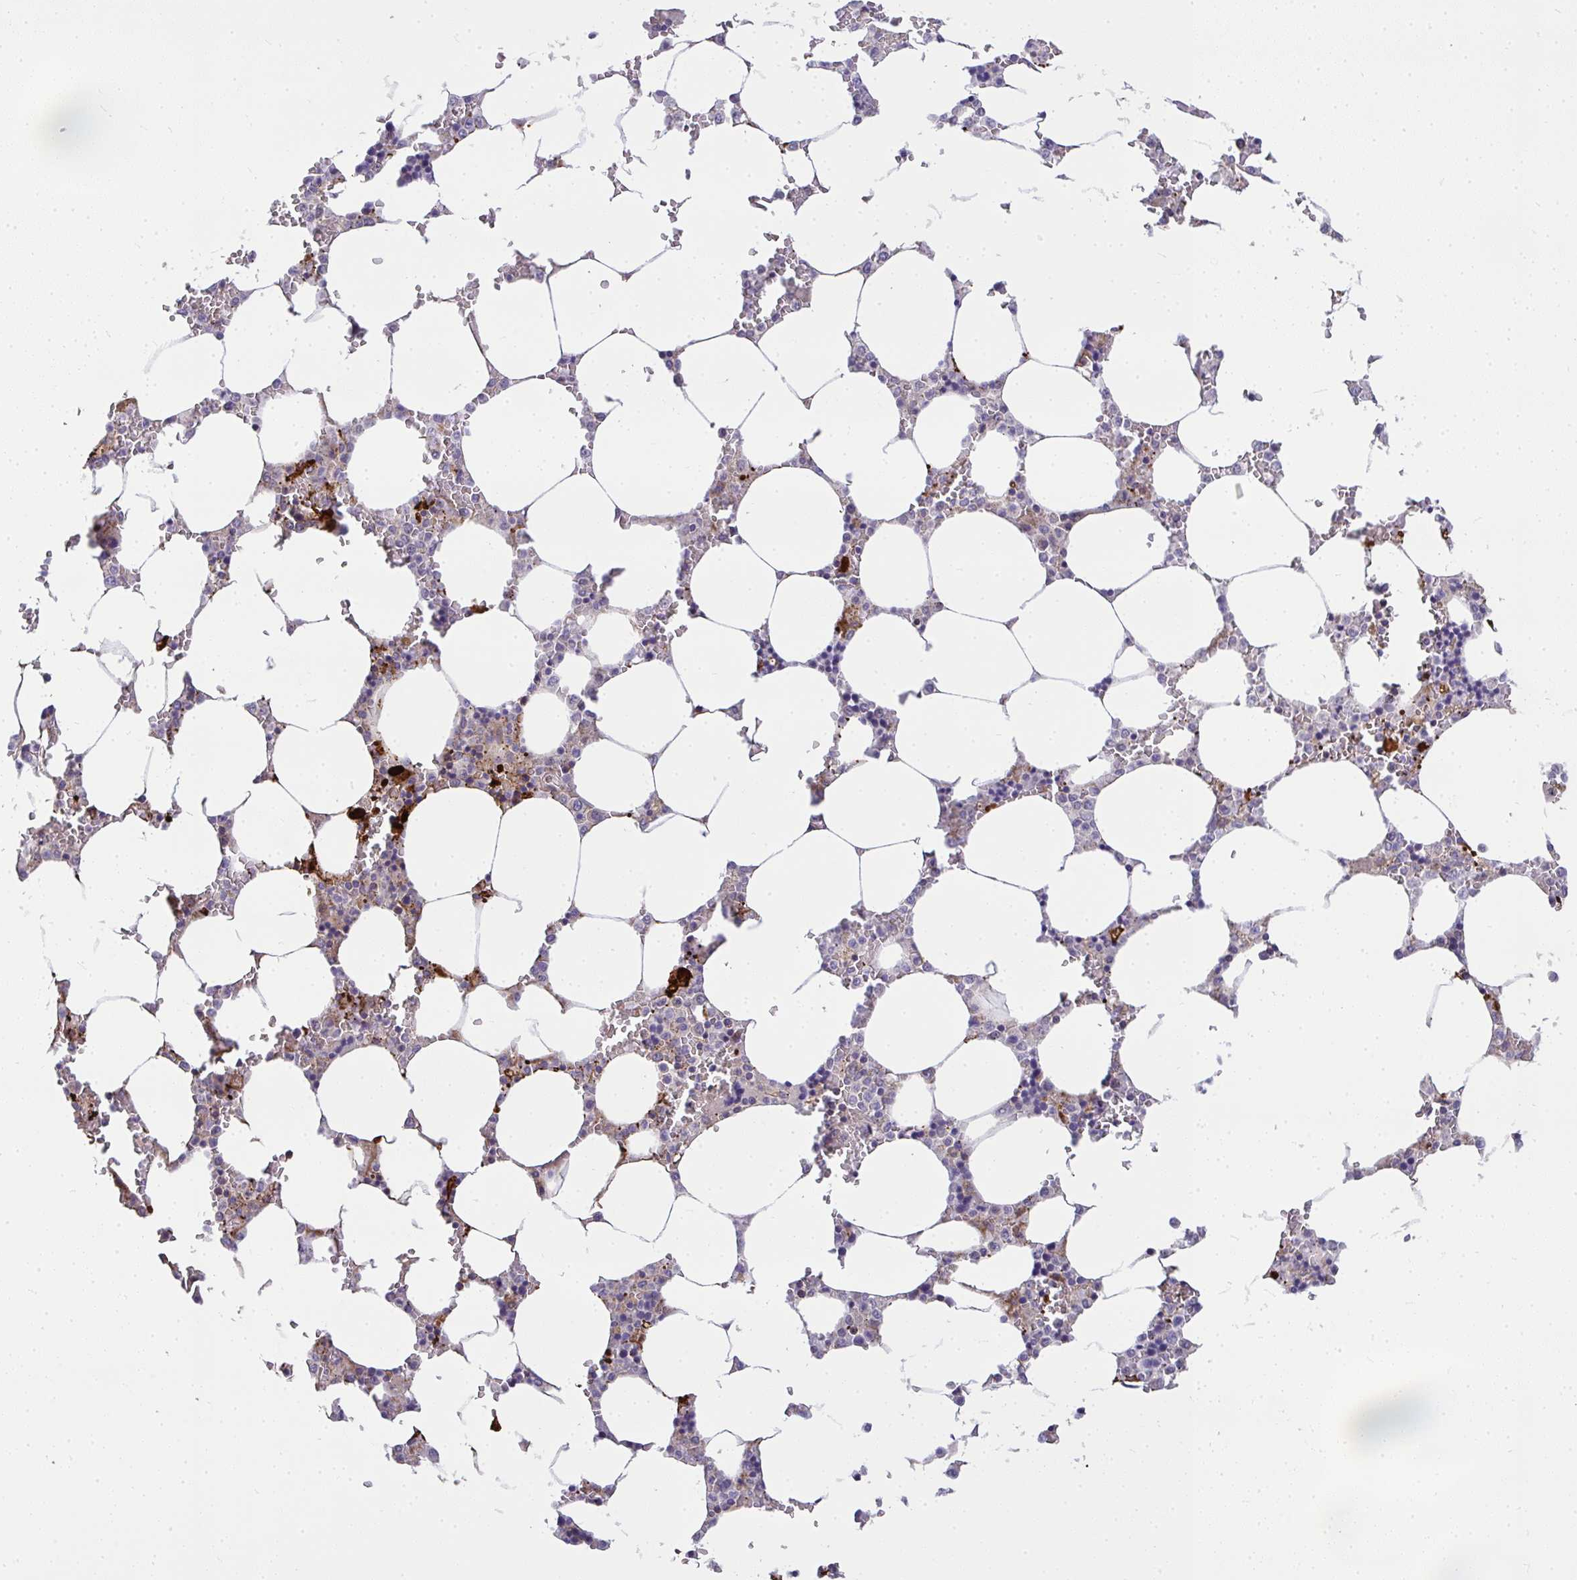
{"staining": {"intensity": "strong", "quantity": "<25%", "location": "cytoplasmic/membranous"}, "tissue": "bone marrow", "cell_type": "Hematopoietic cells", "image_type": "normal", "snomed": [{"axis": "morphology", "description": "Normal tissue, NOS"}, {"axis": "topography", "description": "Bone marrow"}], "caption": "This micrograph exhibits normal bone marrow stained with immunohistochemistry (IHC) to label a protein in brown. The cytoplasmic/membranous of hematopoietic cells show strong positivity for the protein. Nuclei are counter-stained blue.", "gene": "SRRM4", "patient": {"sex": "male", "age": 64}}